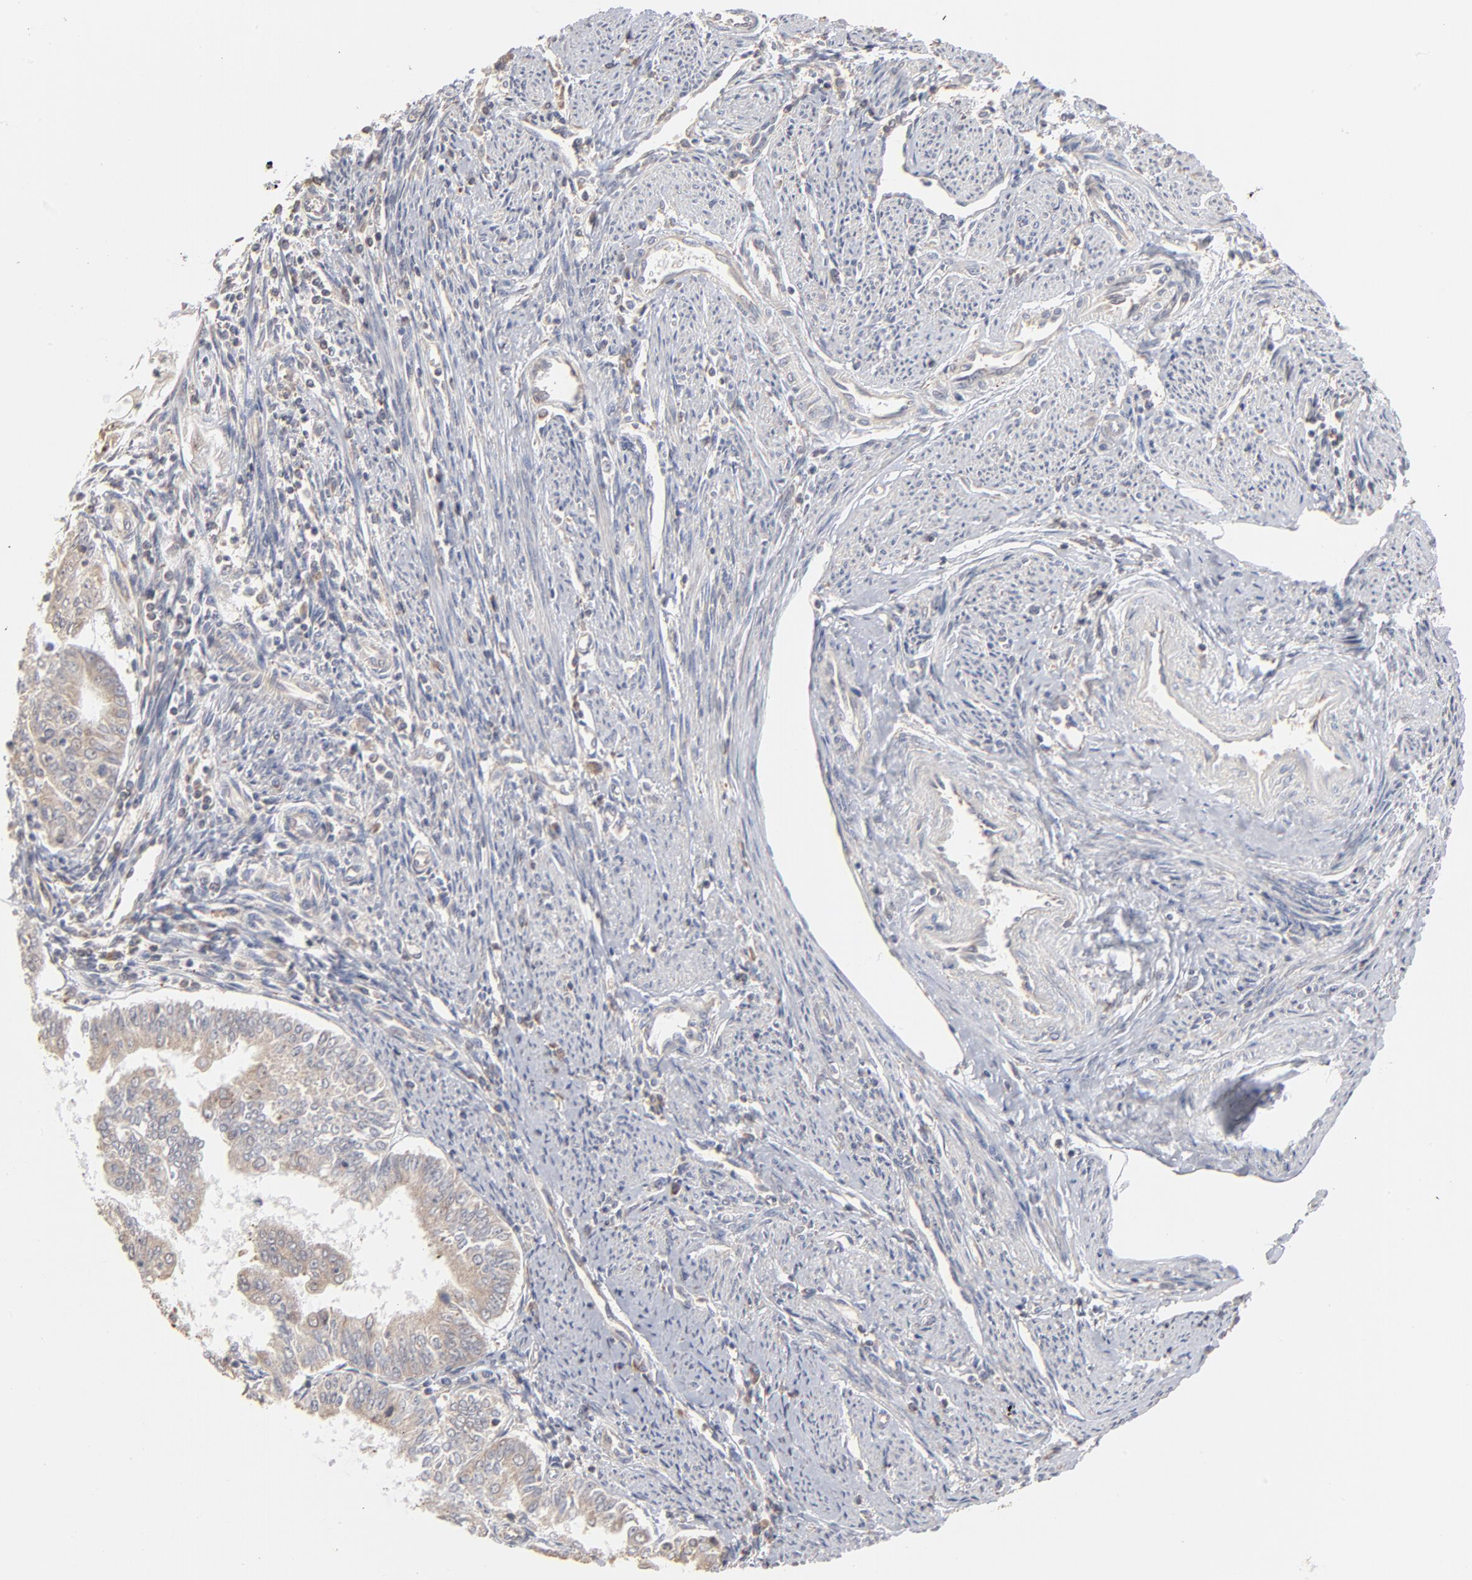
{"staining": {"intensity": "weak", "quantity": "25%-75%", "location": "cytoplasmic/membranous"}, "tissue": "endometrial cancer", "cell_type": "Tumor cells", "image_type": "cancer", "snomed": [{"axis": "morphology", "description": "Adenocarcinoma, NOS"}, {"axis": "topography", "description": "Endometrium"}], "caption": "A brown stain labels weak cytoplasmic/membranous staining of a protein in human endometrial cancer tumor cells.", "gene": "RNF213", "patient": {"sex": "female", "age": 75}}